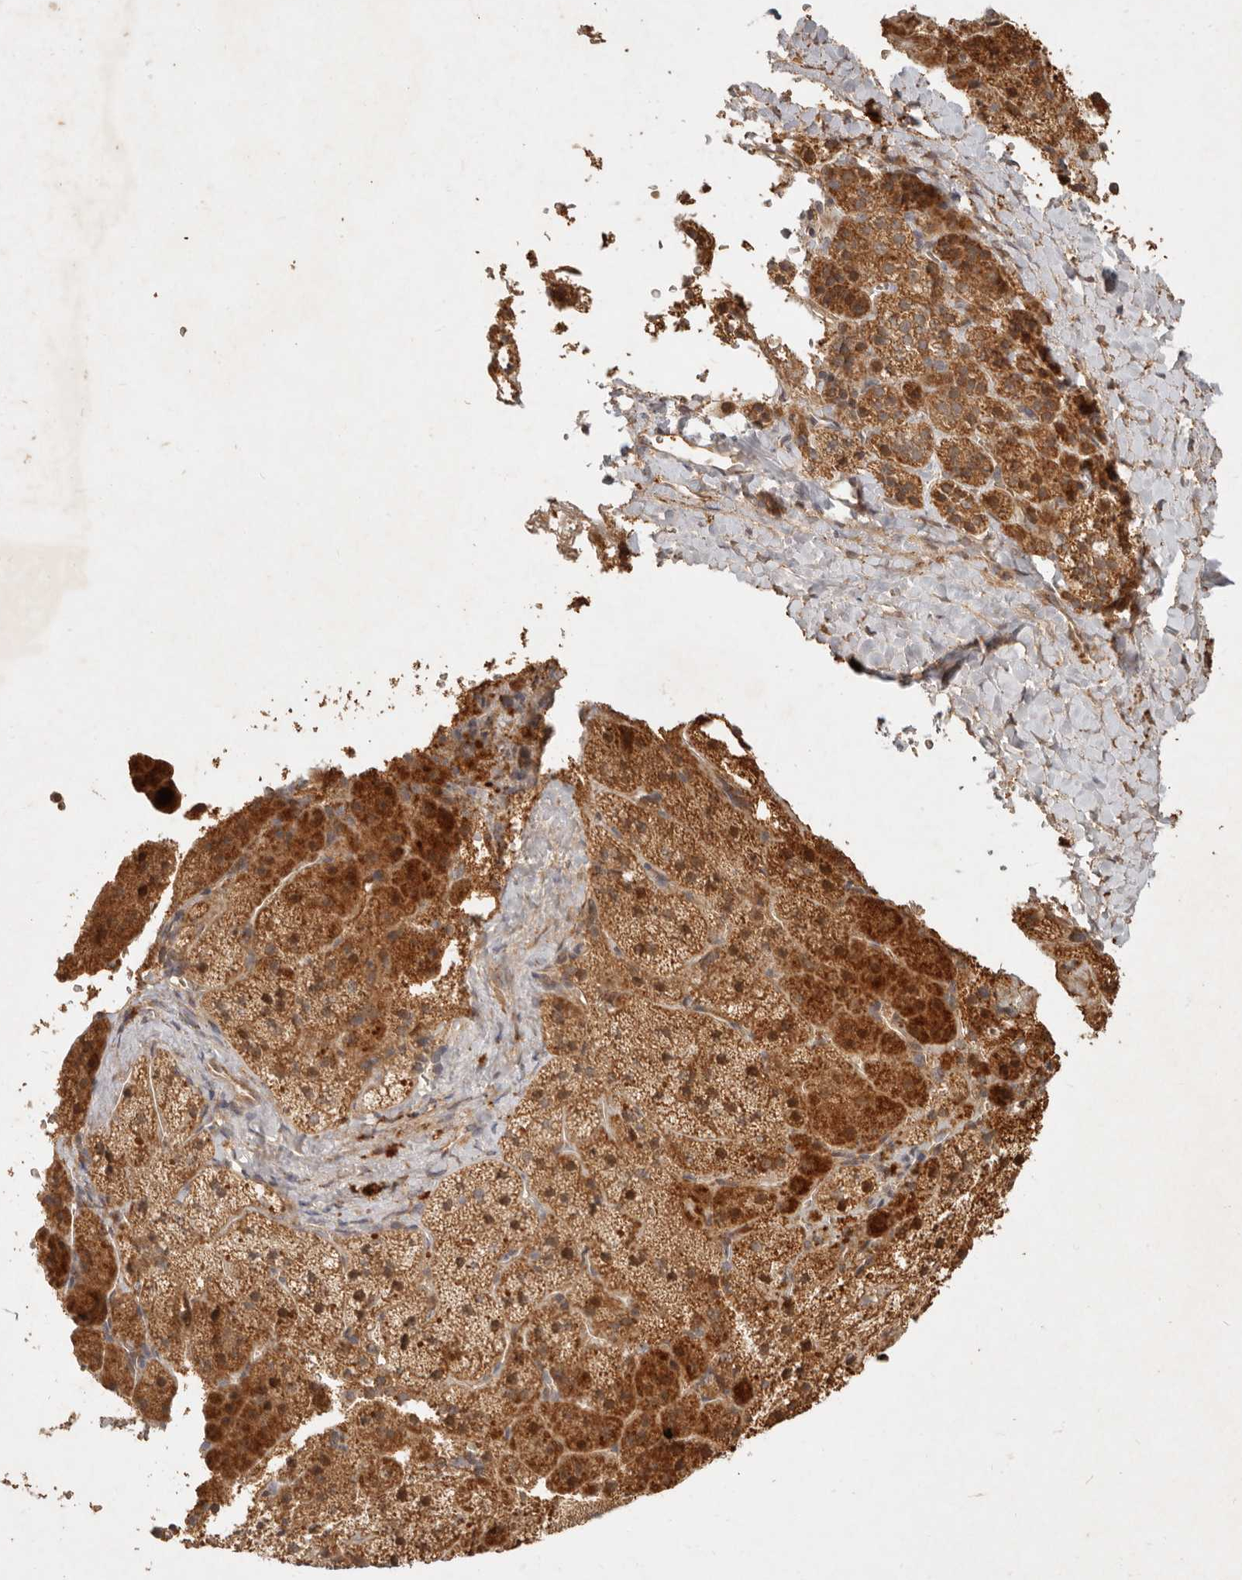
{"staining": {"intensity": "strong", "quantity": ">75%", "location": "cytoplasmic/membranous"}, "tissue": "adrenal gland", "cell_type": "Glandular cells", "image_type": "normal", "snomed": [{"axis": "morphology", "description": "Normal tissue, NOS"}, {"axis": "topography", "description": "Adrenal gland"}], "caption": "Adrenal gland stained for a protein (brown) displays strong cytoplasmic/membranous positive staining in about >75% of glandular cells.", "gene": "CLEC4C", "patient": {"sex": "female", "age": 44}}